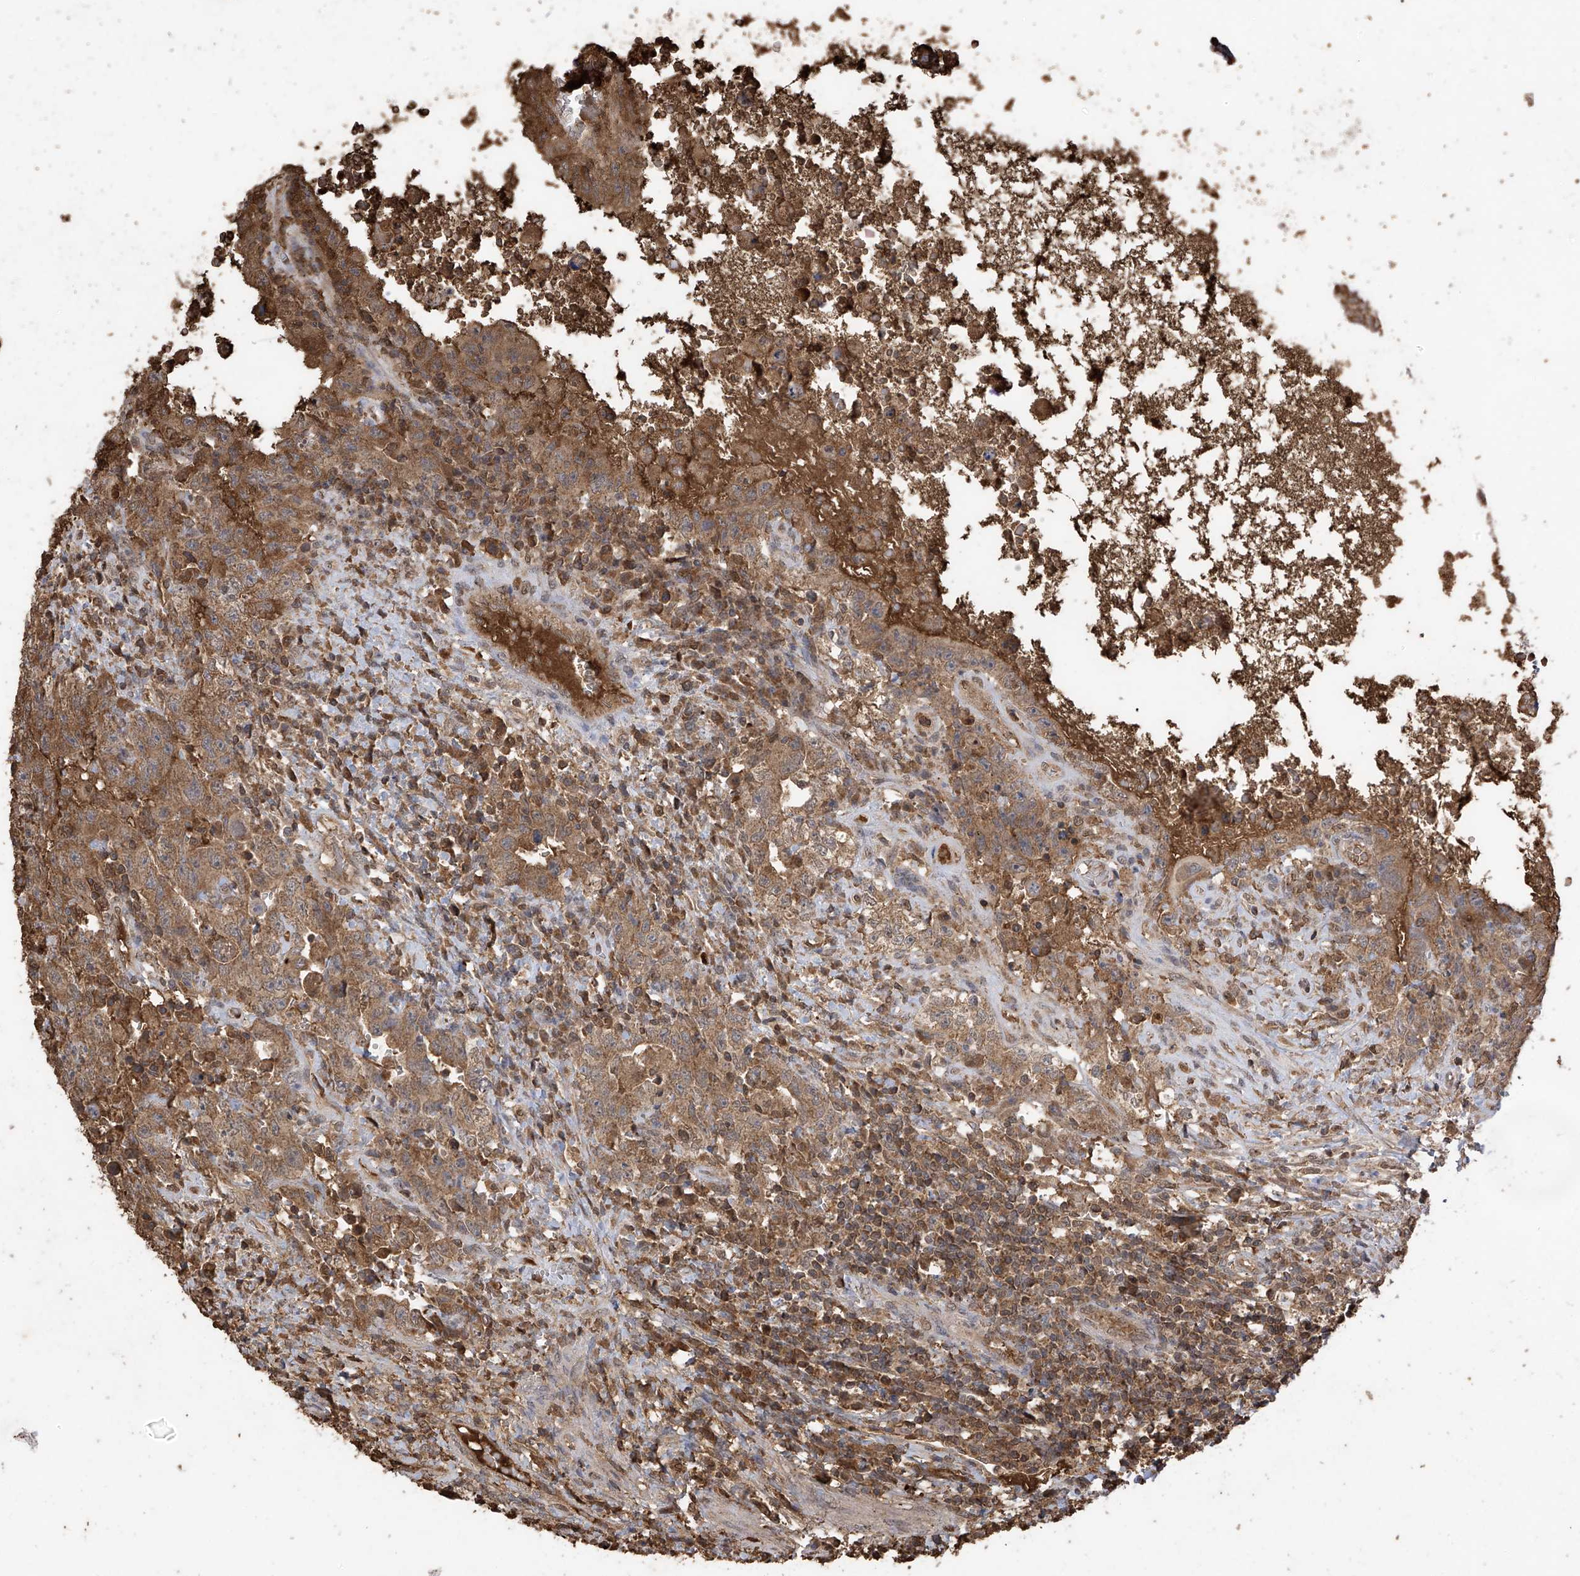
{"staining": {"intensity": "moderate", "quantity": ">75%", "location": "cytoplasmic/membranous"}, "tissue": "testis cancer", "cell_type": "Tumor cells", "image_type": "cancer", "snomed": [{"axis": "morphology", "description": "Carcinoma, Embryonal, NOS"}, {"axis": "topography", "description": "Testis"}], "caption": "A micrograph of testis embryonal carcinoma stained for a protein reveals moderate cytoplasmic/membranous brown staining in tumor cells. (Brightfield microscopy of DAB IHC at high magnification).", "gene": "PNPT1", "patient": {"sex": "male", "age": 26}}